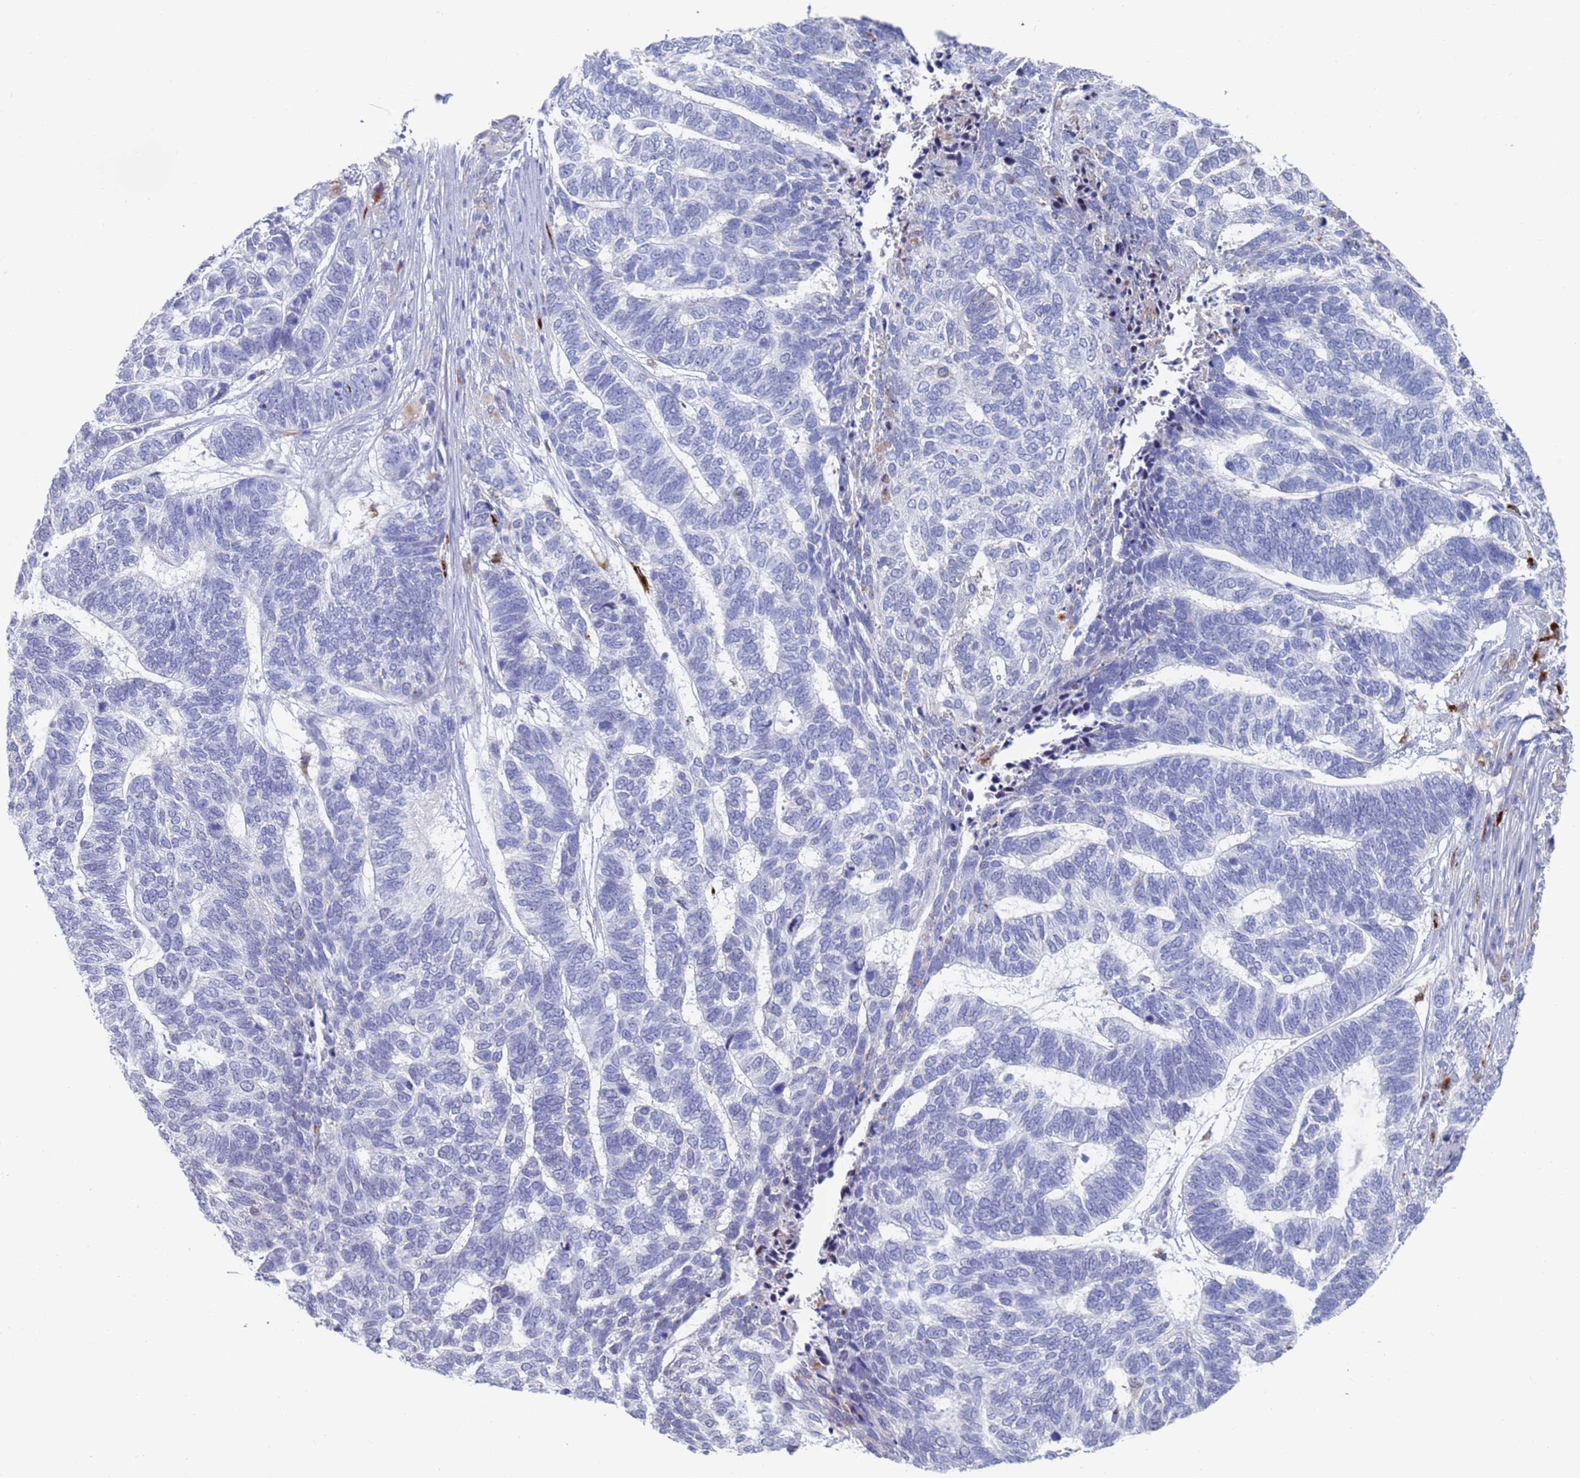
{"staining": {"intensity": "negative", "quantity": "none", "location": "none"}, "tissue": "skin cancer", "cell_type": "Tumor cells", "image_type": "cancer", "snomed": [{"axis": "morphology", "description": "Basal cell carcinoma"}, {"axis": "topography", "description": "Skin"}], "caption": "This is an immunohistochemistry (IHC) histopathology image of human skin cancer. There is no positivity in tumor cells.", "gene": "FUCA1", "patient": {"sex": "female", "age": 65}}